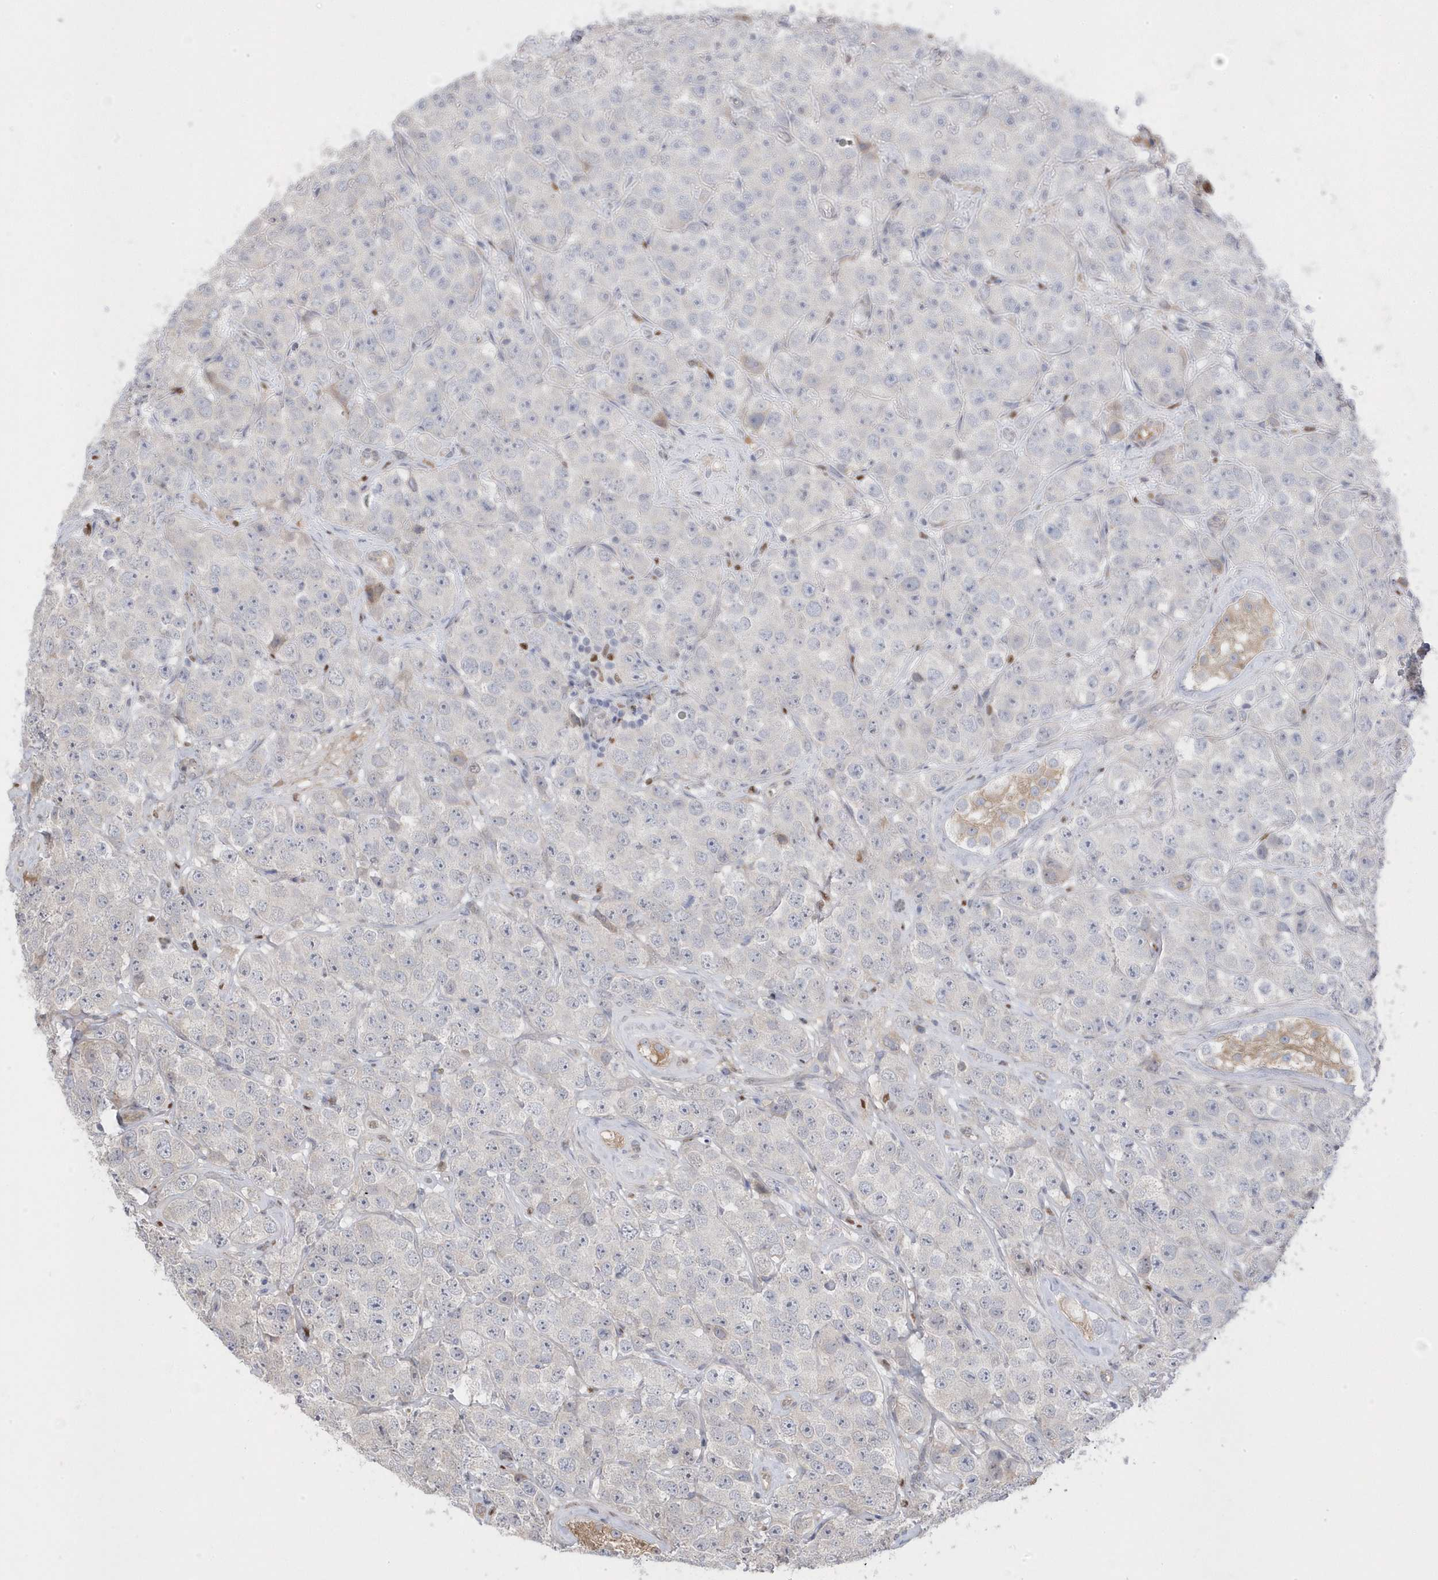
{"staining": {"intensity": "negative", "quantity": "none", "location": "none"}, "tissue": "testis cancer", "cell_type": "Tumor cells", "image_type": "cancer", "snomed": [{"axis": "morphology", "description": "Seminoma, NOS"}, {"axis": "topography", "description": "Testis"}], "caption": "An IHC histopathology image of seminoma (testis) is shown. There is no staining in tumor cells of seminoma (testis).", "gene": "GTPBP6", "patient": {"sex": "male", "age": 28}}